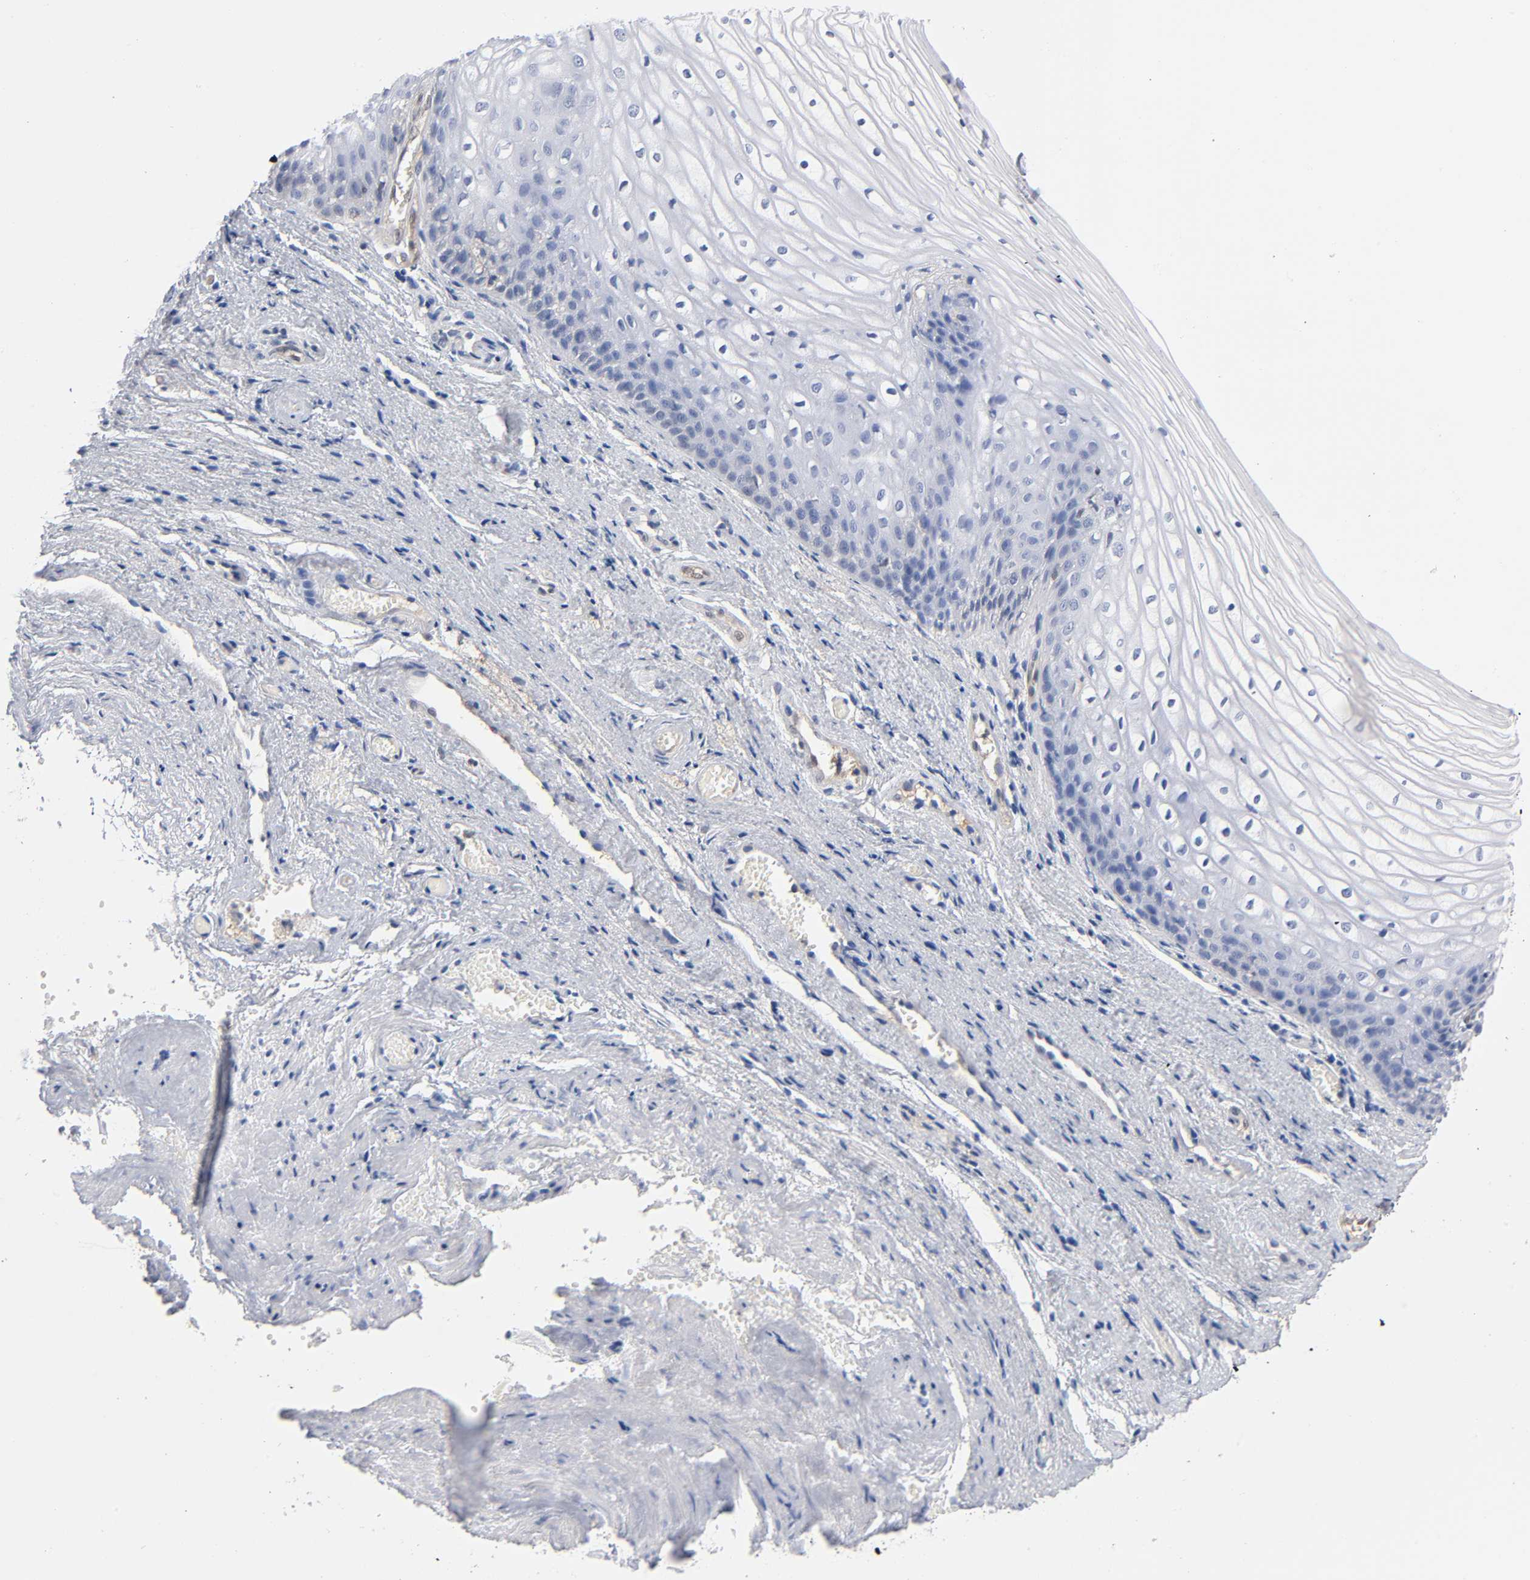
{"staining": {"intensity": "negative", "quantity": "none", "location": "none"}, "tissue": "vagina", "cell_type": "Squamous epithelial cells", "image_type": "normal", "snomed": [{"axis": "morphology", "description": "Normal tissue, NOS"}, {"axis": "topography", "description": "Vagina"}], "caption": "High magnification brightfield microscopy of benign vagina stained with DAB (brown) and counterstained with hematoxylin (blue): squamous epithelial cells show no significant expression. (IHC, brightfield microscopy, high magnification).", "gene": "DFFB", "patient": {"sex": "female", "age": 34}}